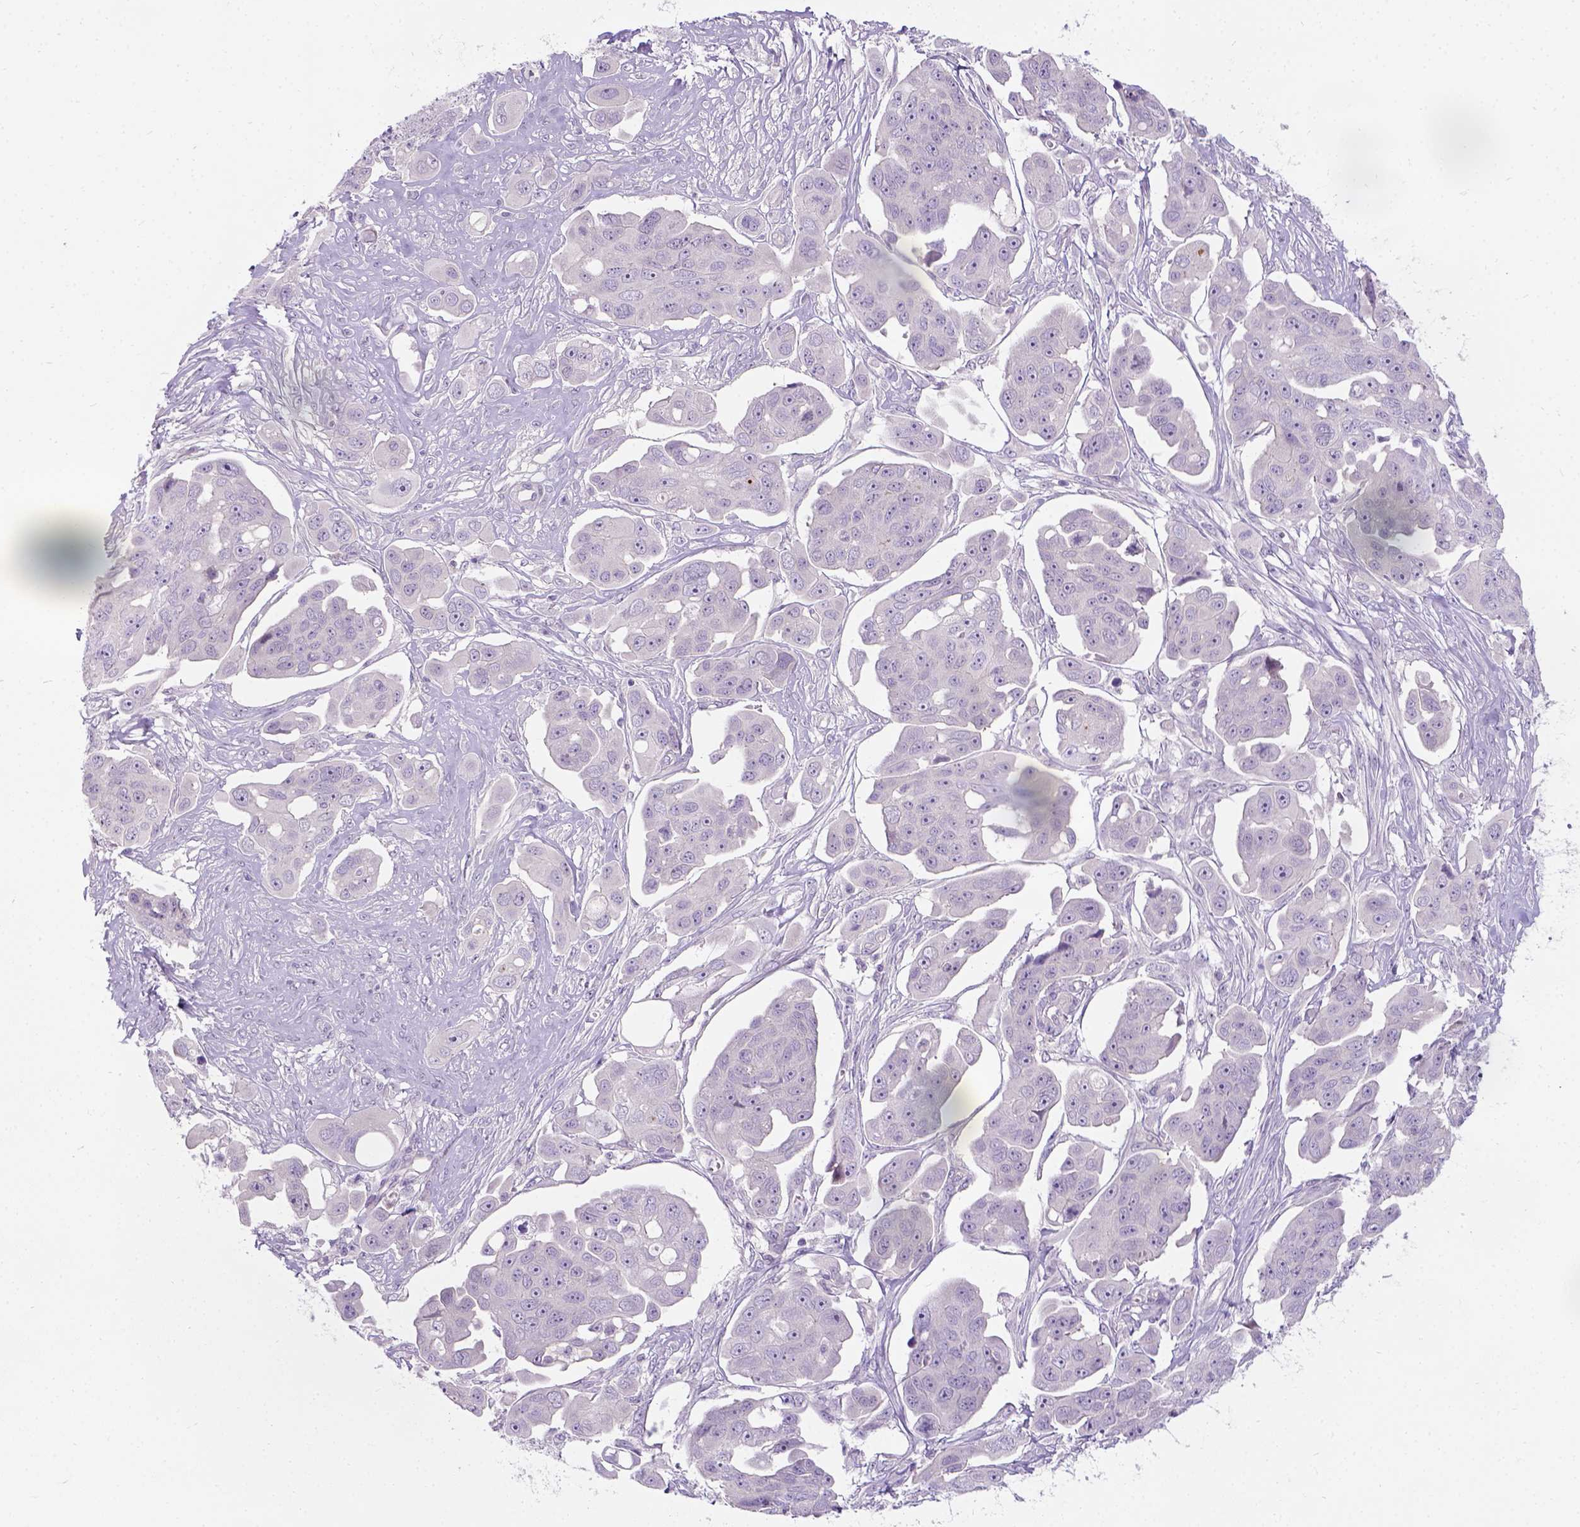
{"staining": {"intensity": "negative", "quantity": "none", "location": "none"}, "tissue": "ovarian cancer", "cell_type": "Tumor cells", "image_type": "cancer", "snomed": [{"axis": "morphology", "description": "Carcinoma, endometroid"}, {"axis": "topography", "description": "Ovary"}], "caption": "Immunohistochemical staining of ovarian cancer (endometroid carcinoma) demonstrates no significant positivity in tumor cells.", "gene": "C20orf144", "patient": {"sex": "female", "age": 70}}